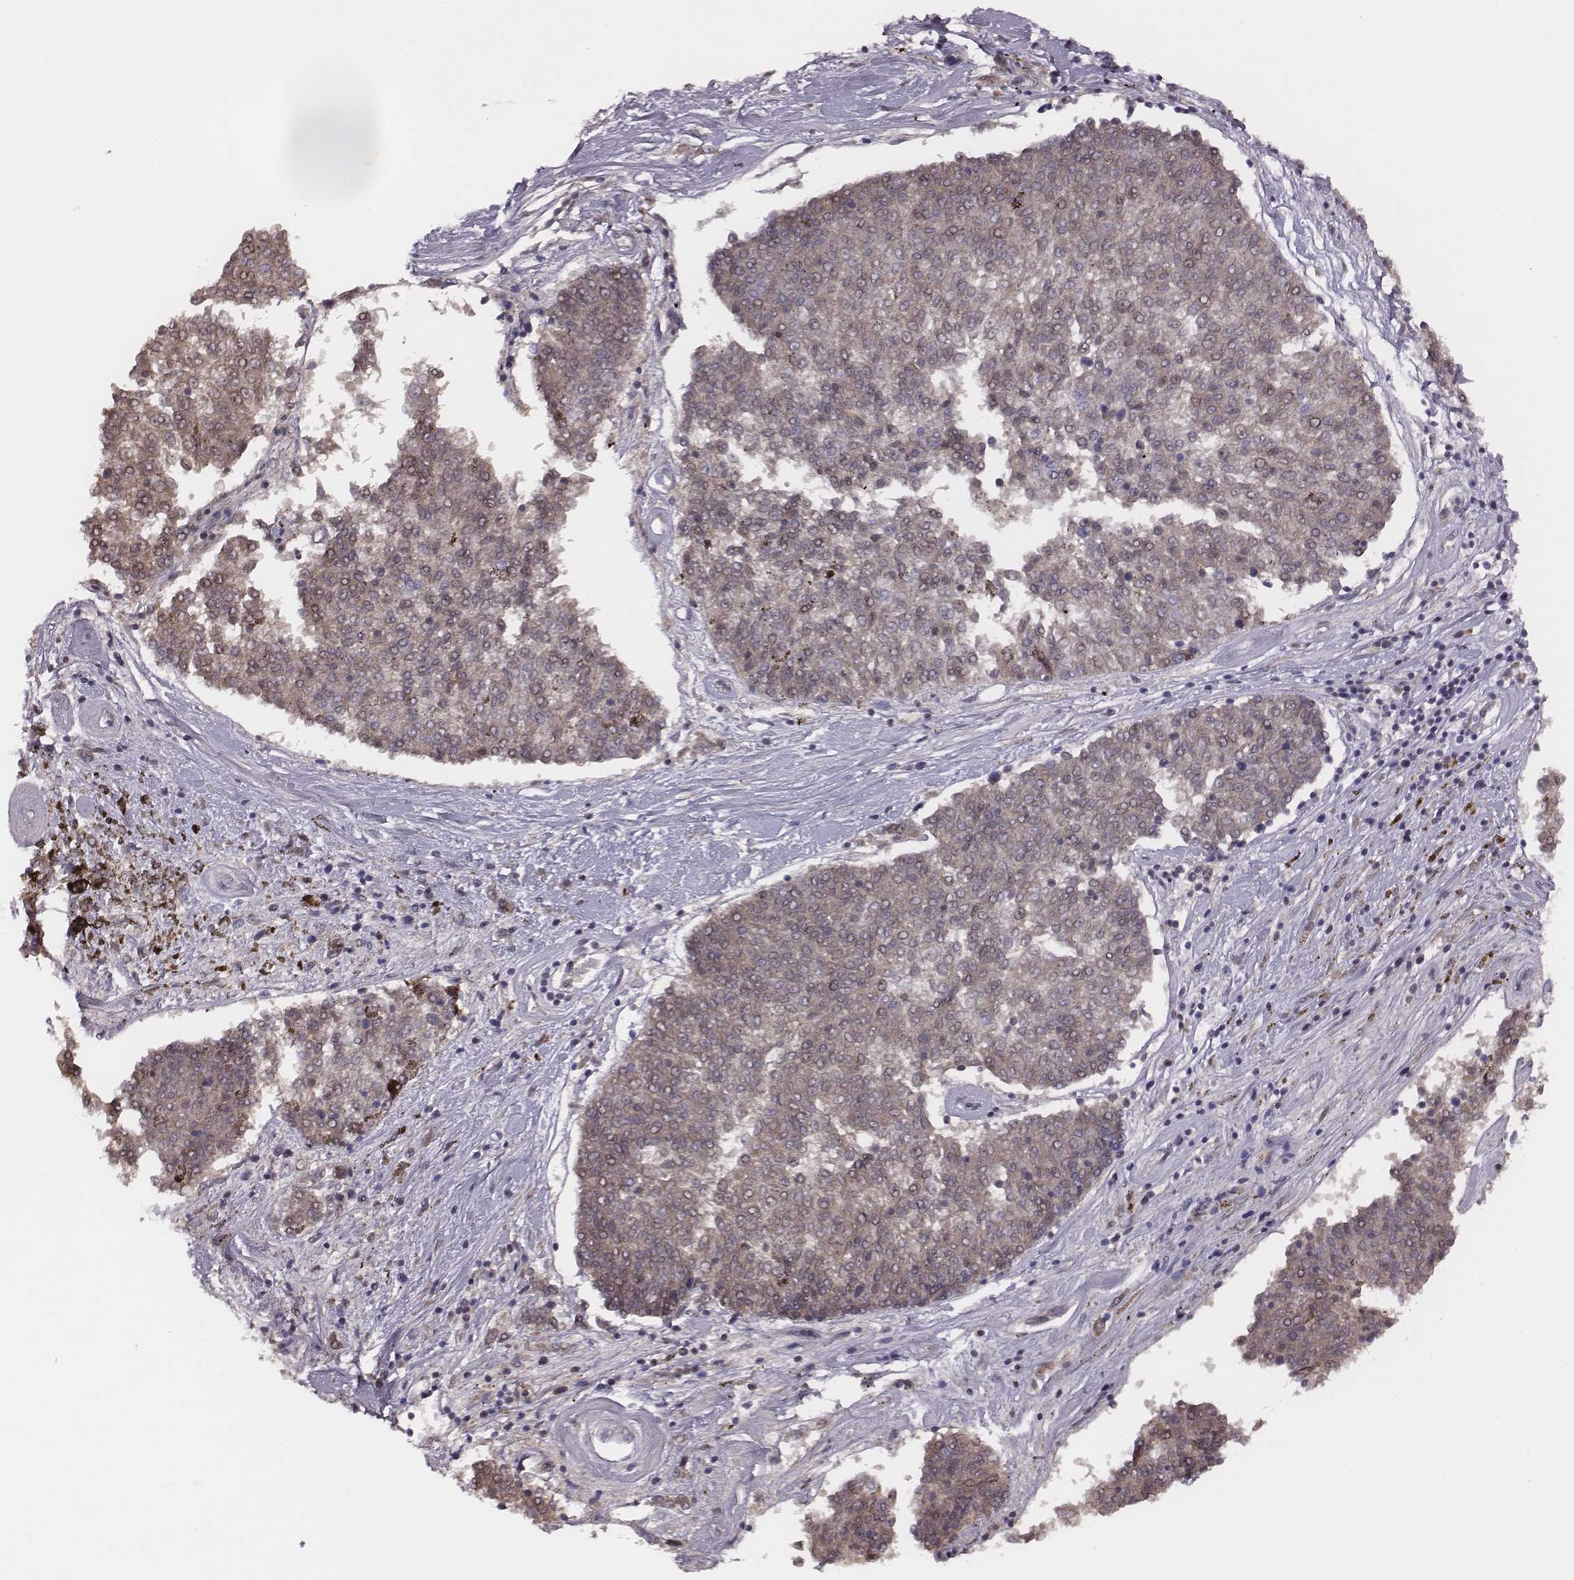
{"staining": {"intensity": "negative", "quantity": "none", "location": "none"}, "tissue": "melanoma", "cell_type": "Tumor cells", "image_type": "cancer", "snomed": [{"axis": "morphology", "description": "Malignant melanoma, NOS"}, {"axis": "topography", "description": "Skin"}], "caption": "An image of melanoma stained for a protein shows no brown staining in tumor cells.", "gene": "SLC22A6", "patient": {"sex": "female", "age": 72}}